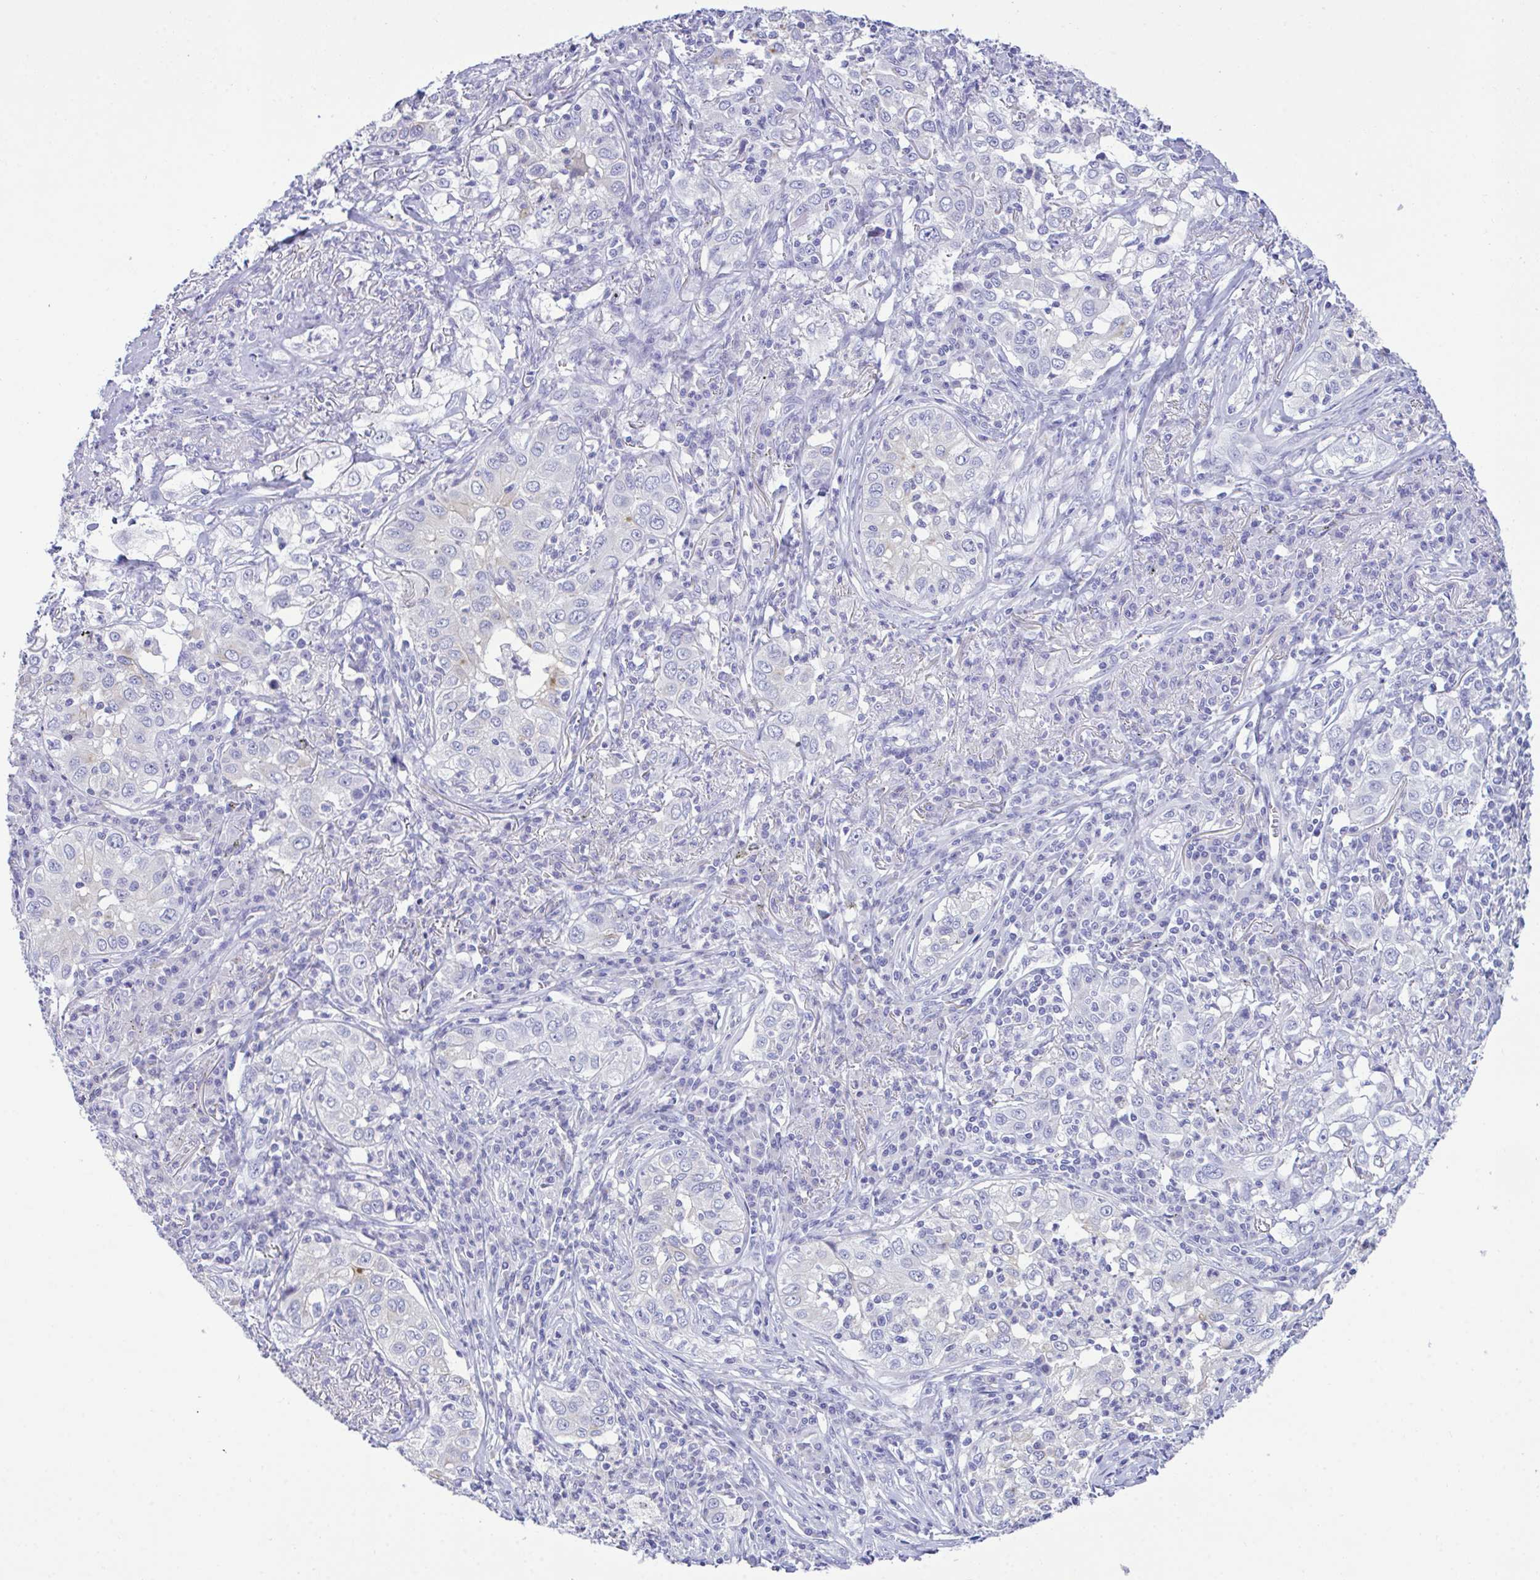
{"staining": {"intensity": "negative", "quantity": "none", "location": "none"}, "tissue": "lung cancer", "cell_type": "Tumor cells", "image_type": "cancer", "snomed": [{"axis": "morphology", "description": "Squamous cell carcinoma, NOS"}, {"axis": "topography", "description": "Lung"}], "caption": "Immunohistochemistry image of lung cancer (squamous cell carcinoma) stained for a protein (brown), which displays no positivity in tumor cells.", "gene": "PLEKHH1", "patient": {"sex": "male", "age": 71}}